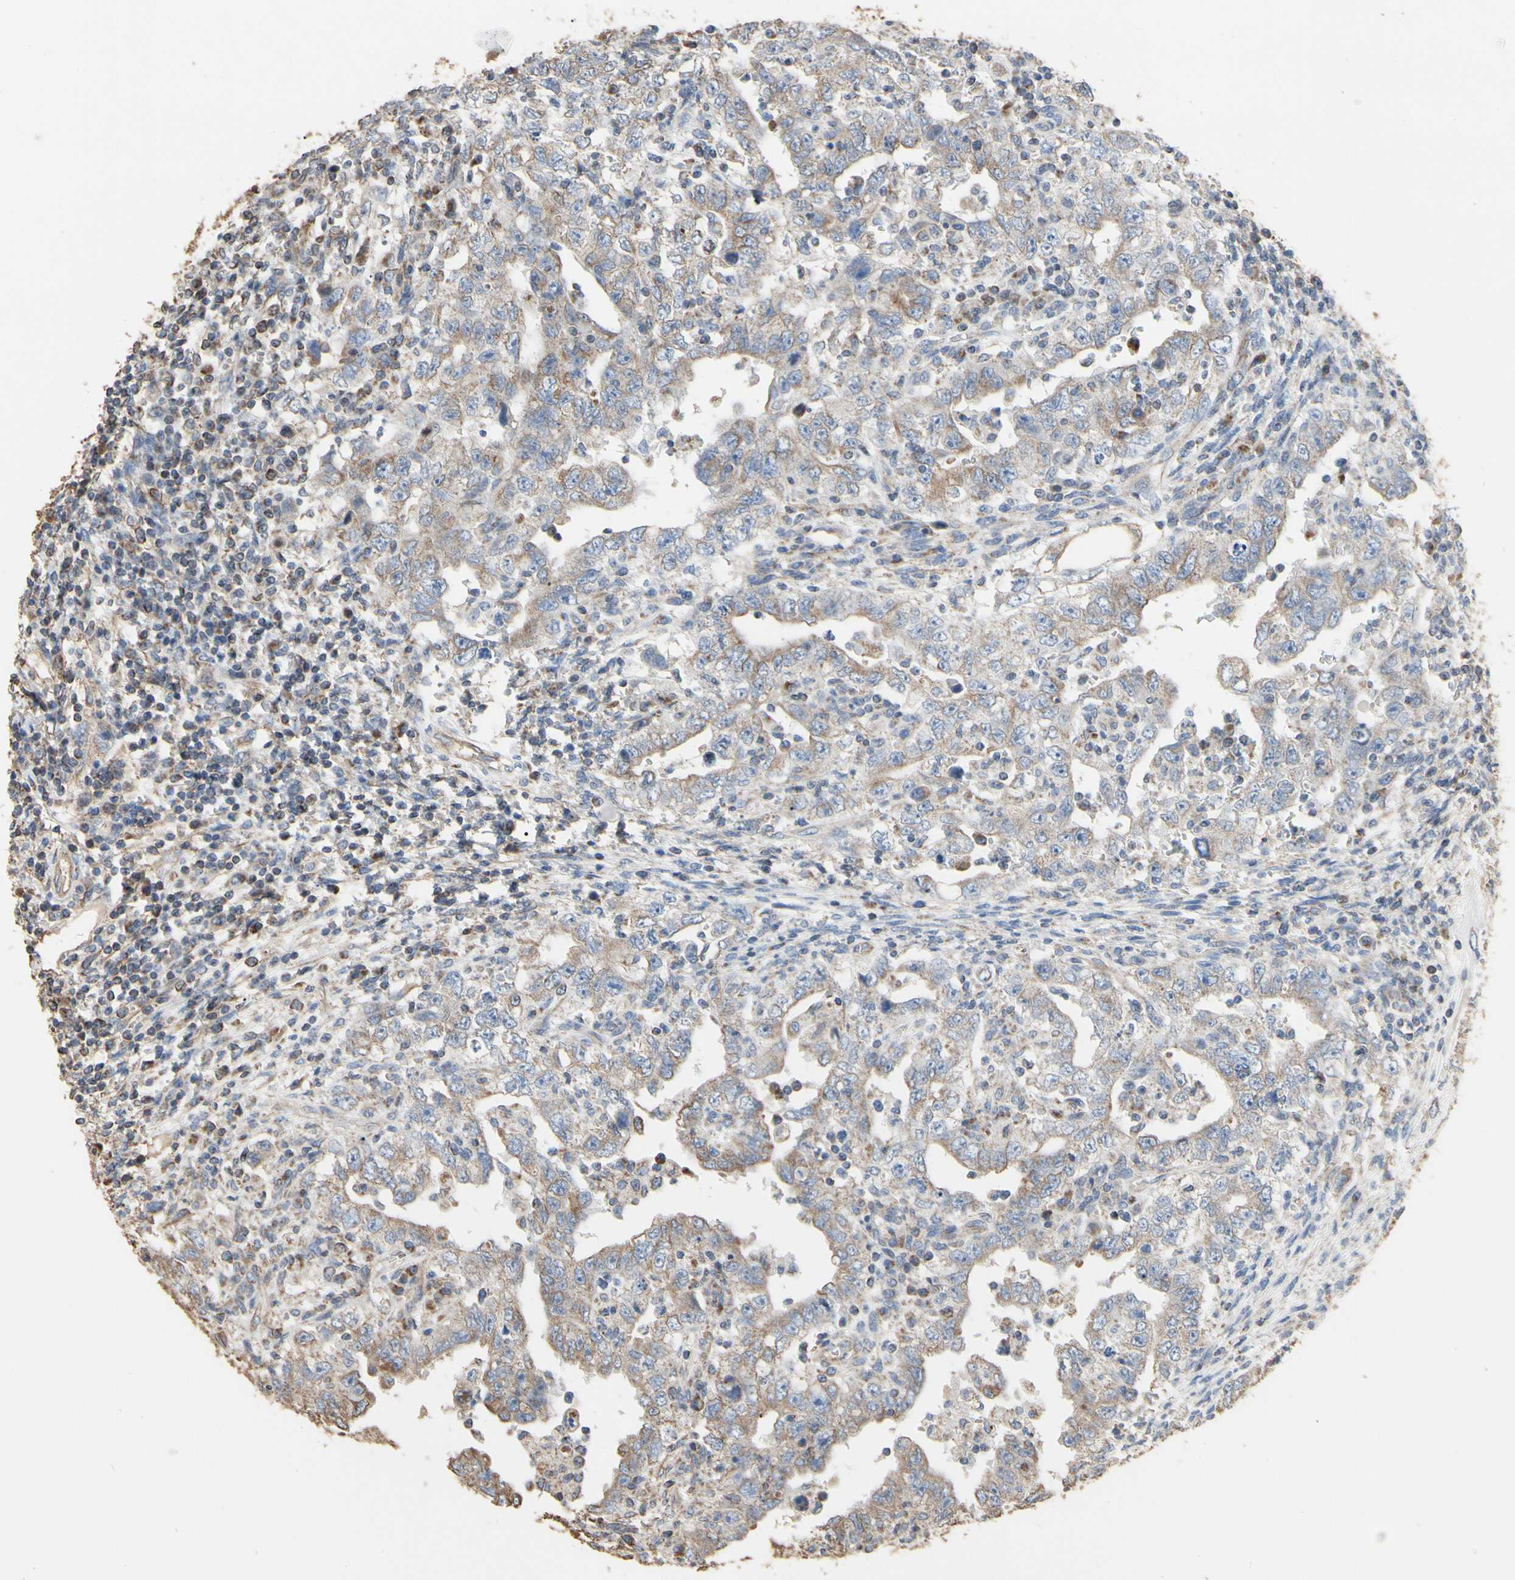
{"staining": {"intensity": "negative", "quantity": "none", "location": "none"}, "tissue": "testis cancer", "cell_type": "Tumor cells", "image_type": "cancer", "snomed": [{"axis": "morphology", "description": "Carcinoma, Embryonal, NOS"}, {"axis": "topography", "description": "Testis"}], "caption": "Photomicrograph shows no significant protein expression in tumor cells of testis embryonal carcinoma.", "gene": "TUBA1A", "patient": {"sex": "male", "age": 26}}